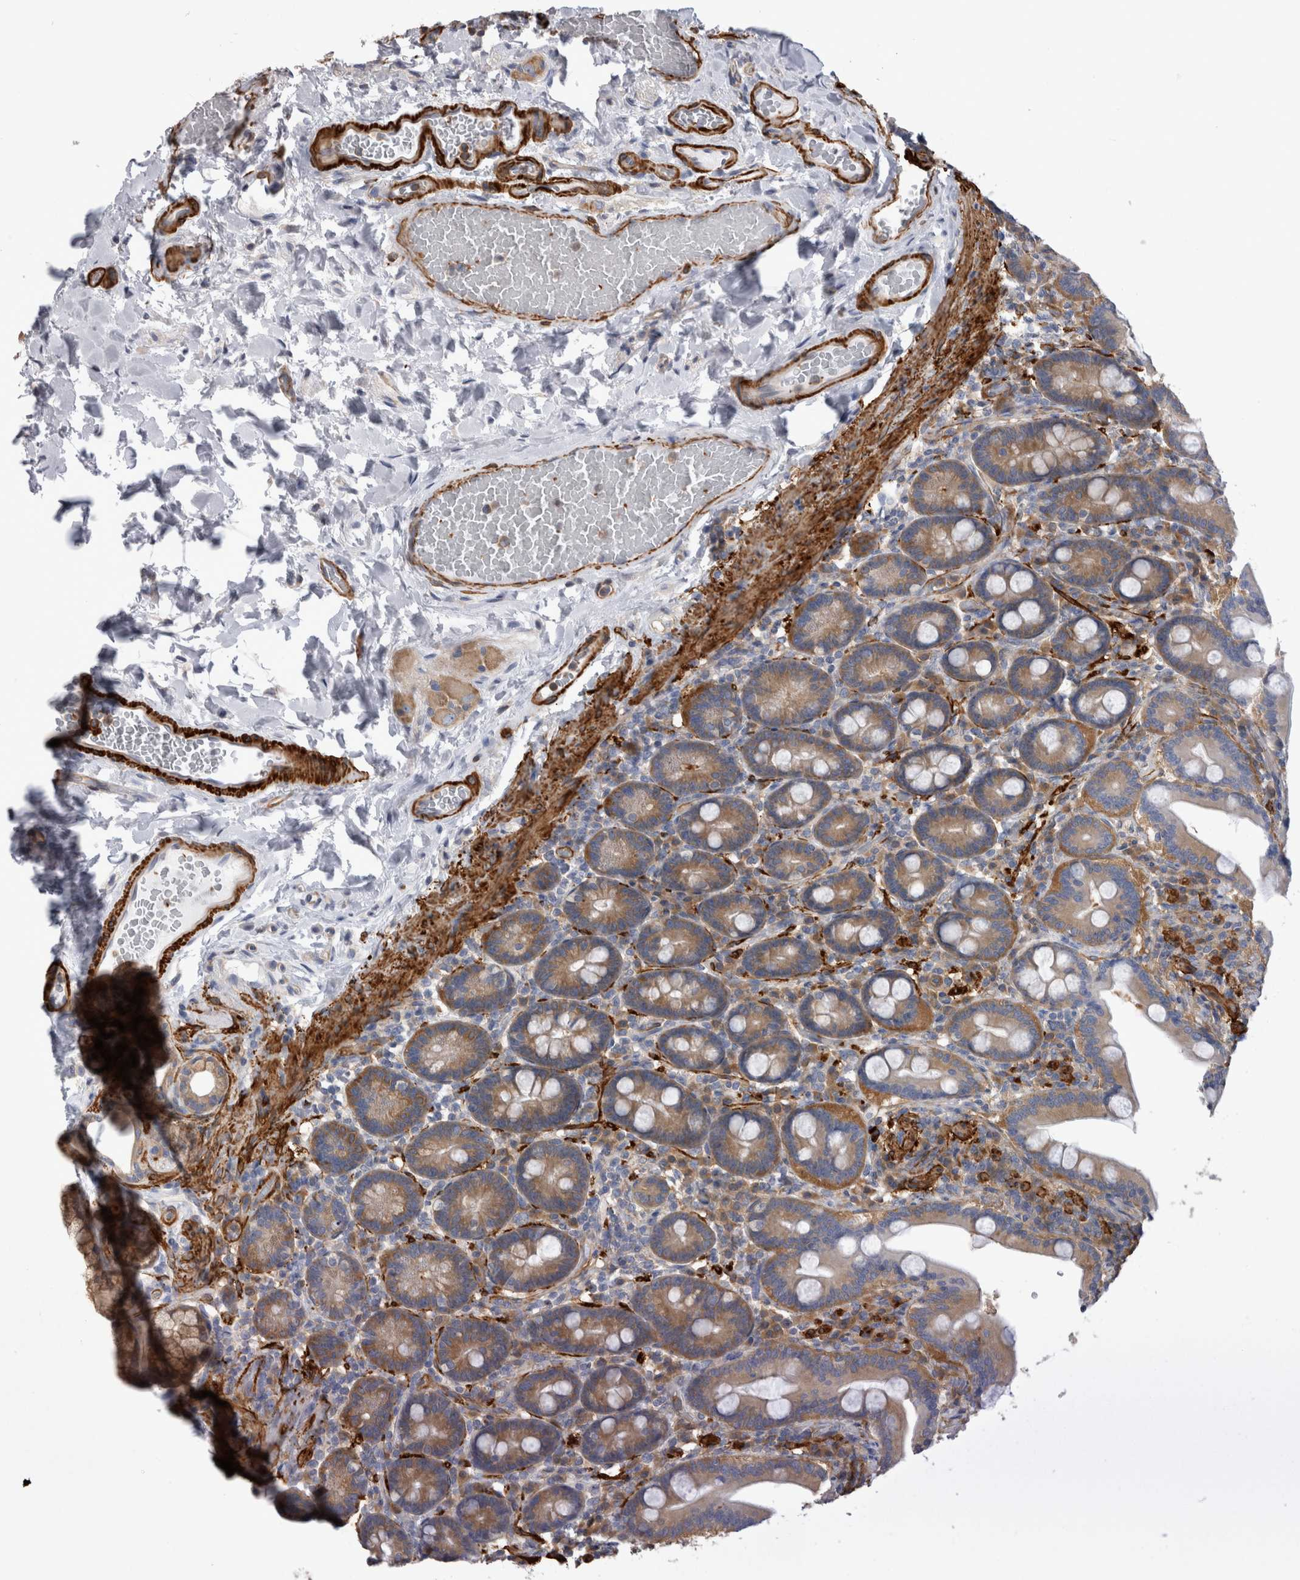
{"staining": {"intensity": "moderate", "quantity": ">75%", "location": "cytoplasmic/membranous"}, "tissue": "duodenum", "cell_type": "Glandular cells", "image_type": "normal", "snomed": [{"axis": "morphology", "description": "Normal tissue, NOS"}, {"axis": "topography", "description": "Duodenum"}], "caption": "Protein expression analysis of normal human duodenum reveals moderate cytoplasmic/membranous expression in approximately >75% of glandular cells. (Stains: DAB (3,3'-diaminobenzidine) in brown, nuclei in blue, Microscopy: brightfield microscopy at high magnification).", "gene": "EPRS1", "patient": {"sex": "male", "age": 54}}